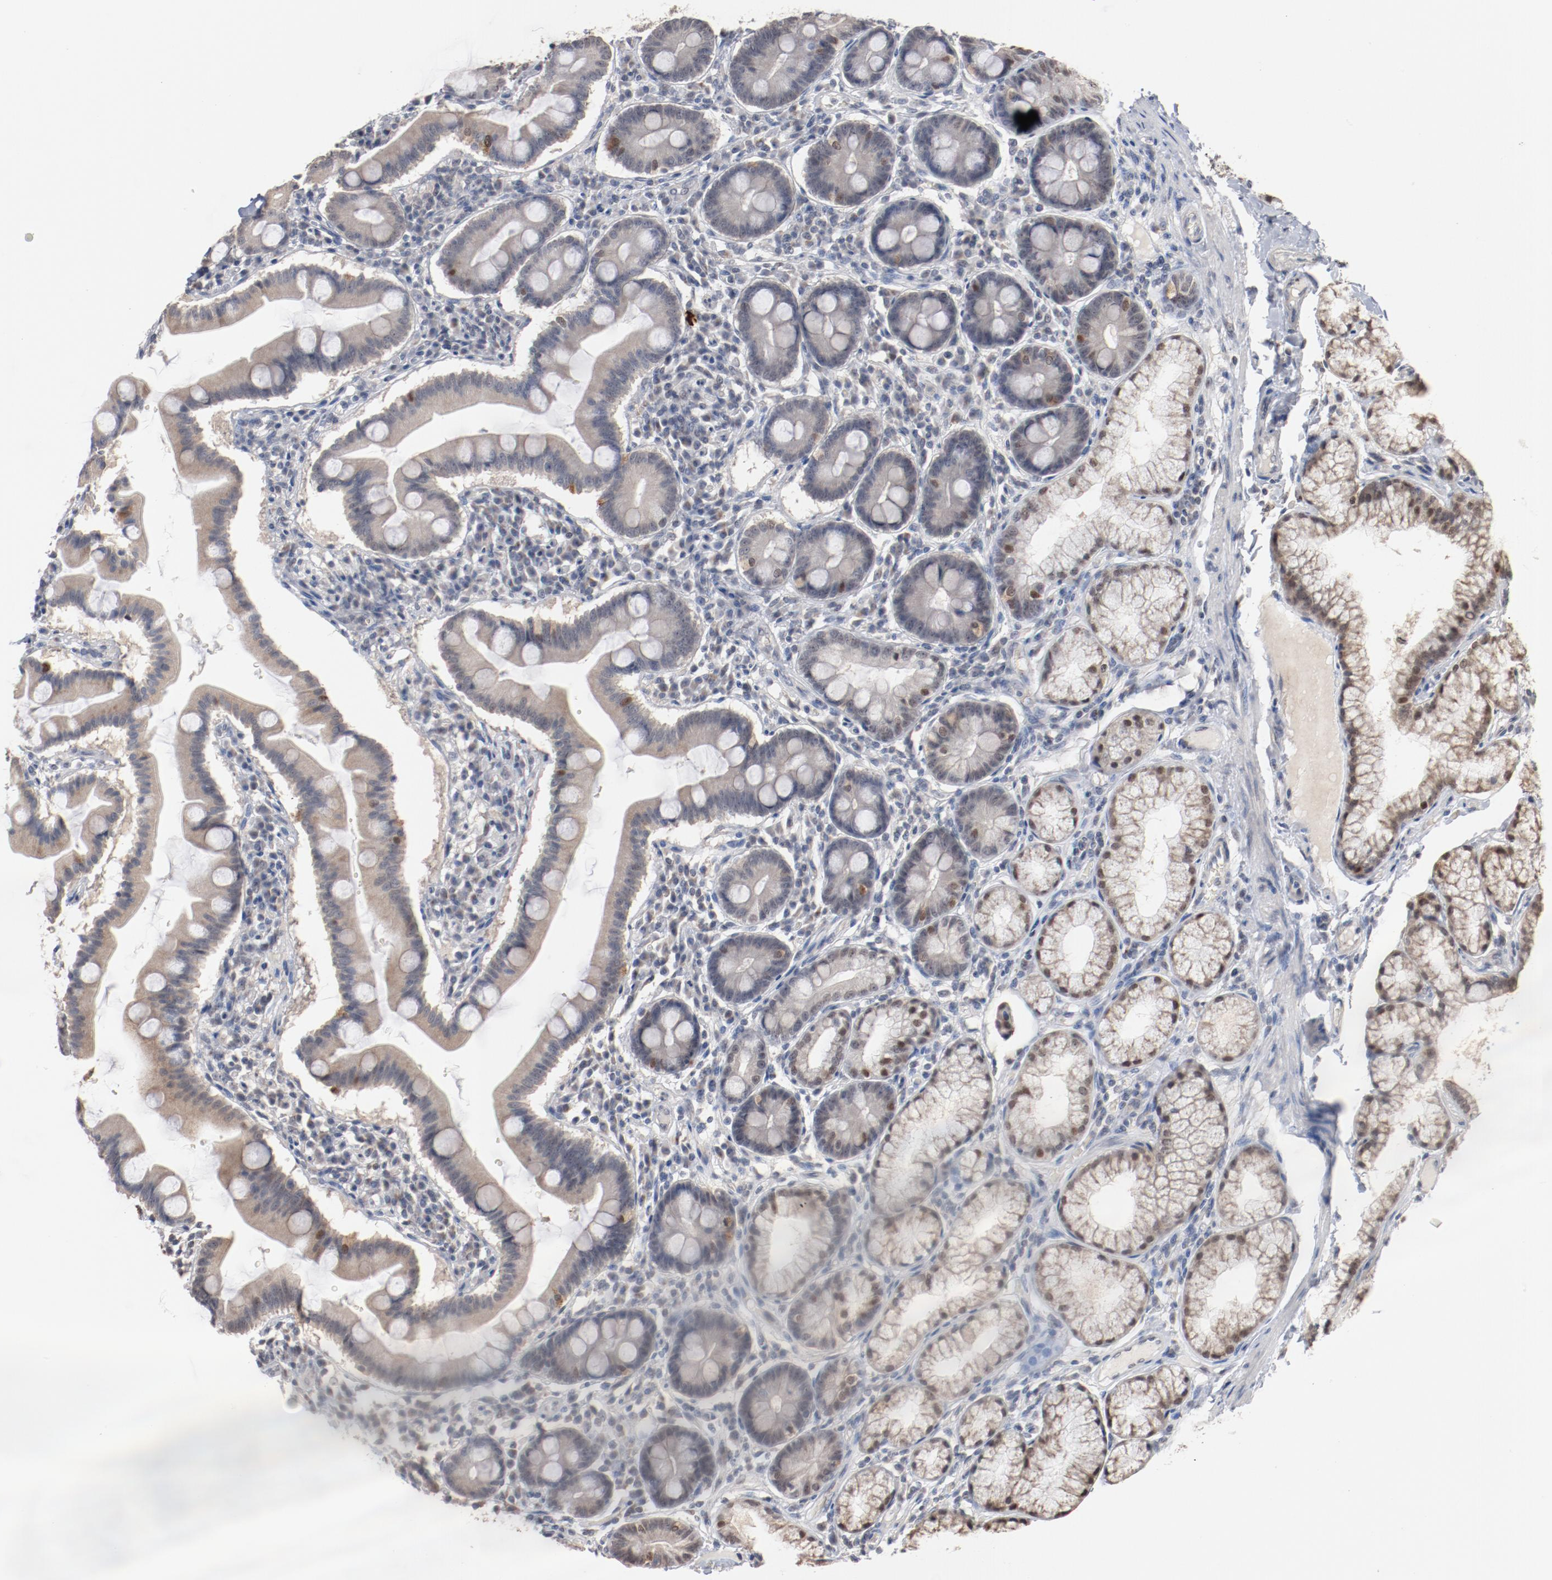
{"staining": {"intensity": "weak", "quantity": "<25%", "location": "nuclear"}, "tissue": "duodenum", "cell_type": "Glandular cells", "image_type": "normal", "snomed": [{"axis": "morphology", "description": "Normal tissue, NOS"}, {"axis": "topography", "description": "Duodenum"}], "caption": "Immunohistochemistry of normal human duodenum exhibits no expression in glandular cells.", "gene": "ERICH1", "patient": {"sex": "male", "age": 50}}